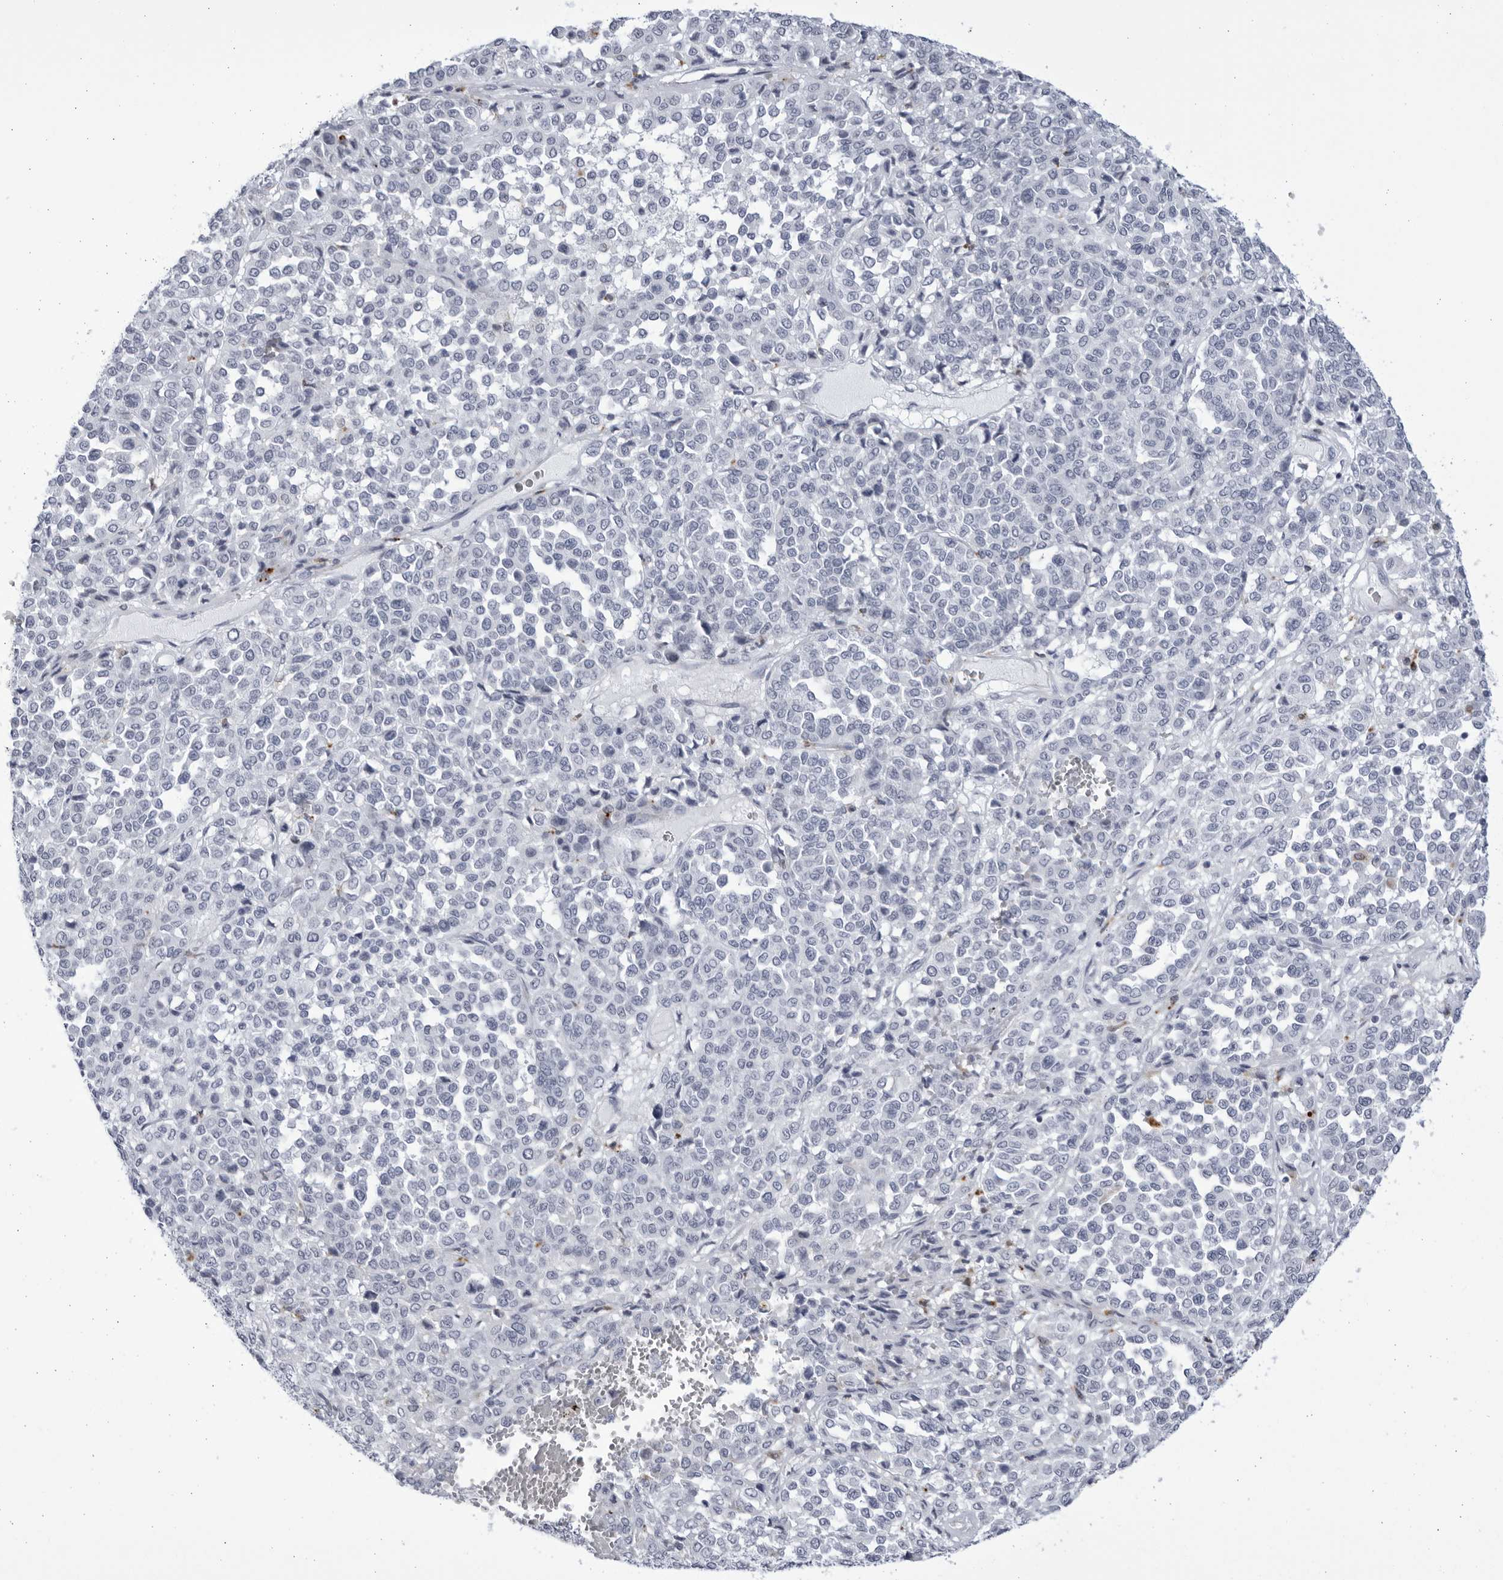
{"staining": {"intensity": "negative", "quantity": "none", "location": "none"}, "tissue": "melanoma", "cell_type": "Tumor cells", "image_type": "cancer", "snomed": [{"axis": "morphology", "description": "Malignant melanoma, Metastatic site"}, {"axis": "topography", "description": "Pancreas"}], "caption": "This is an immunohistochemistry (IHC) histopathology image of melanoma. There is no positivity in tumor cells.", "gene": "CCDC181", "patient": {"sex": "female", "age": 30}}